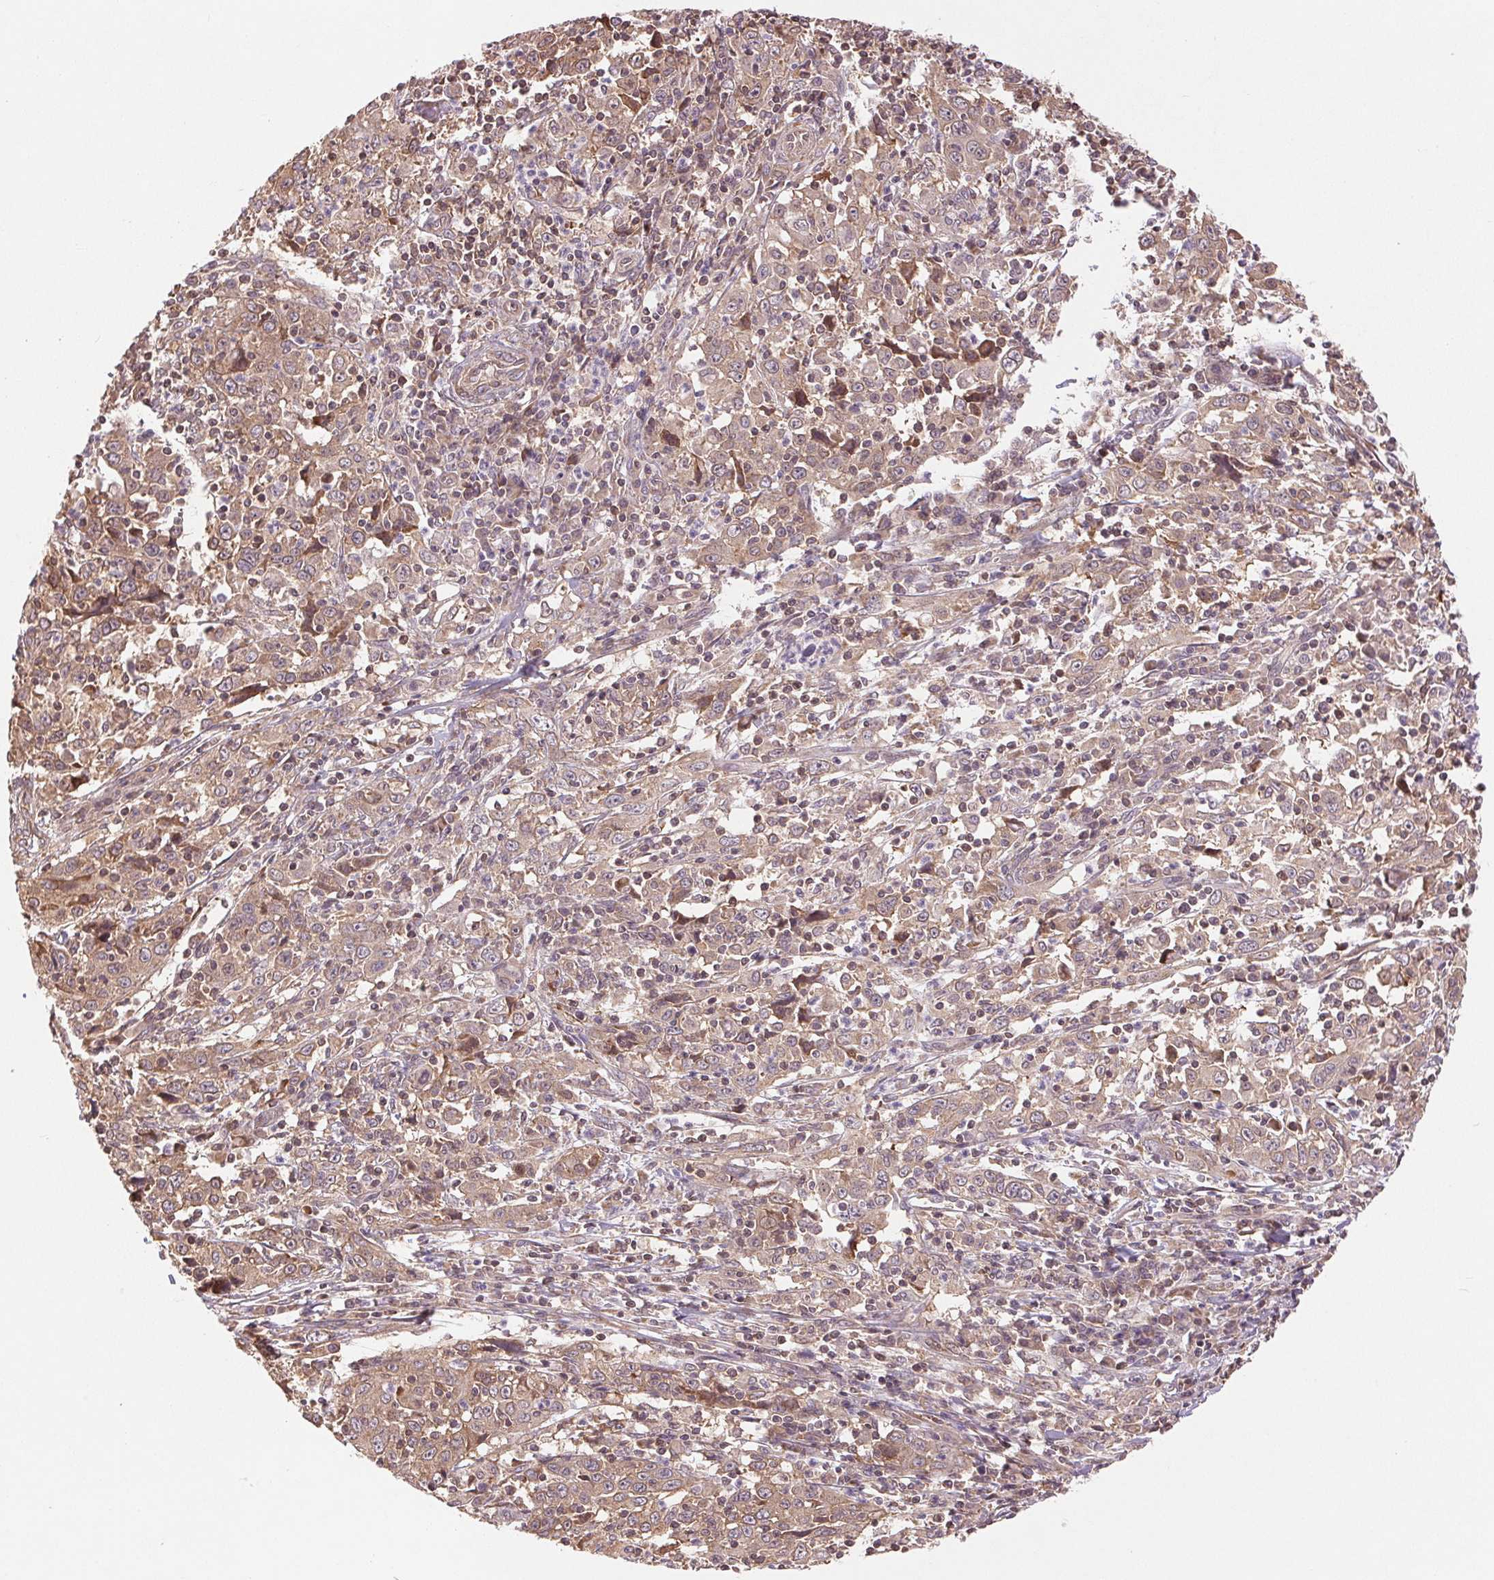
{"staining": {"intensity": "weak", "quantity": ">75%", "location": "cytoplasmic/membranous"}, "tissue": "cervical cancer", "cell_type": "Tumor cells", "image_type": "cancer", "snomed": [{"axis": "morphology", "description": "Squamous cell carcinoma, NOS"}, {"axis": "topography", "description": "Cervix"}], "caption": "Protein staining displays weak cytoplasmic/membranous staining in about >75% of tumor cells in squamous cell carcinoma (cervical).", "gene": "BTF3L4", "patient": {"sex": "female", "age": 46}}